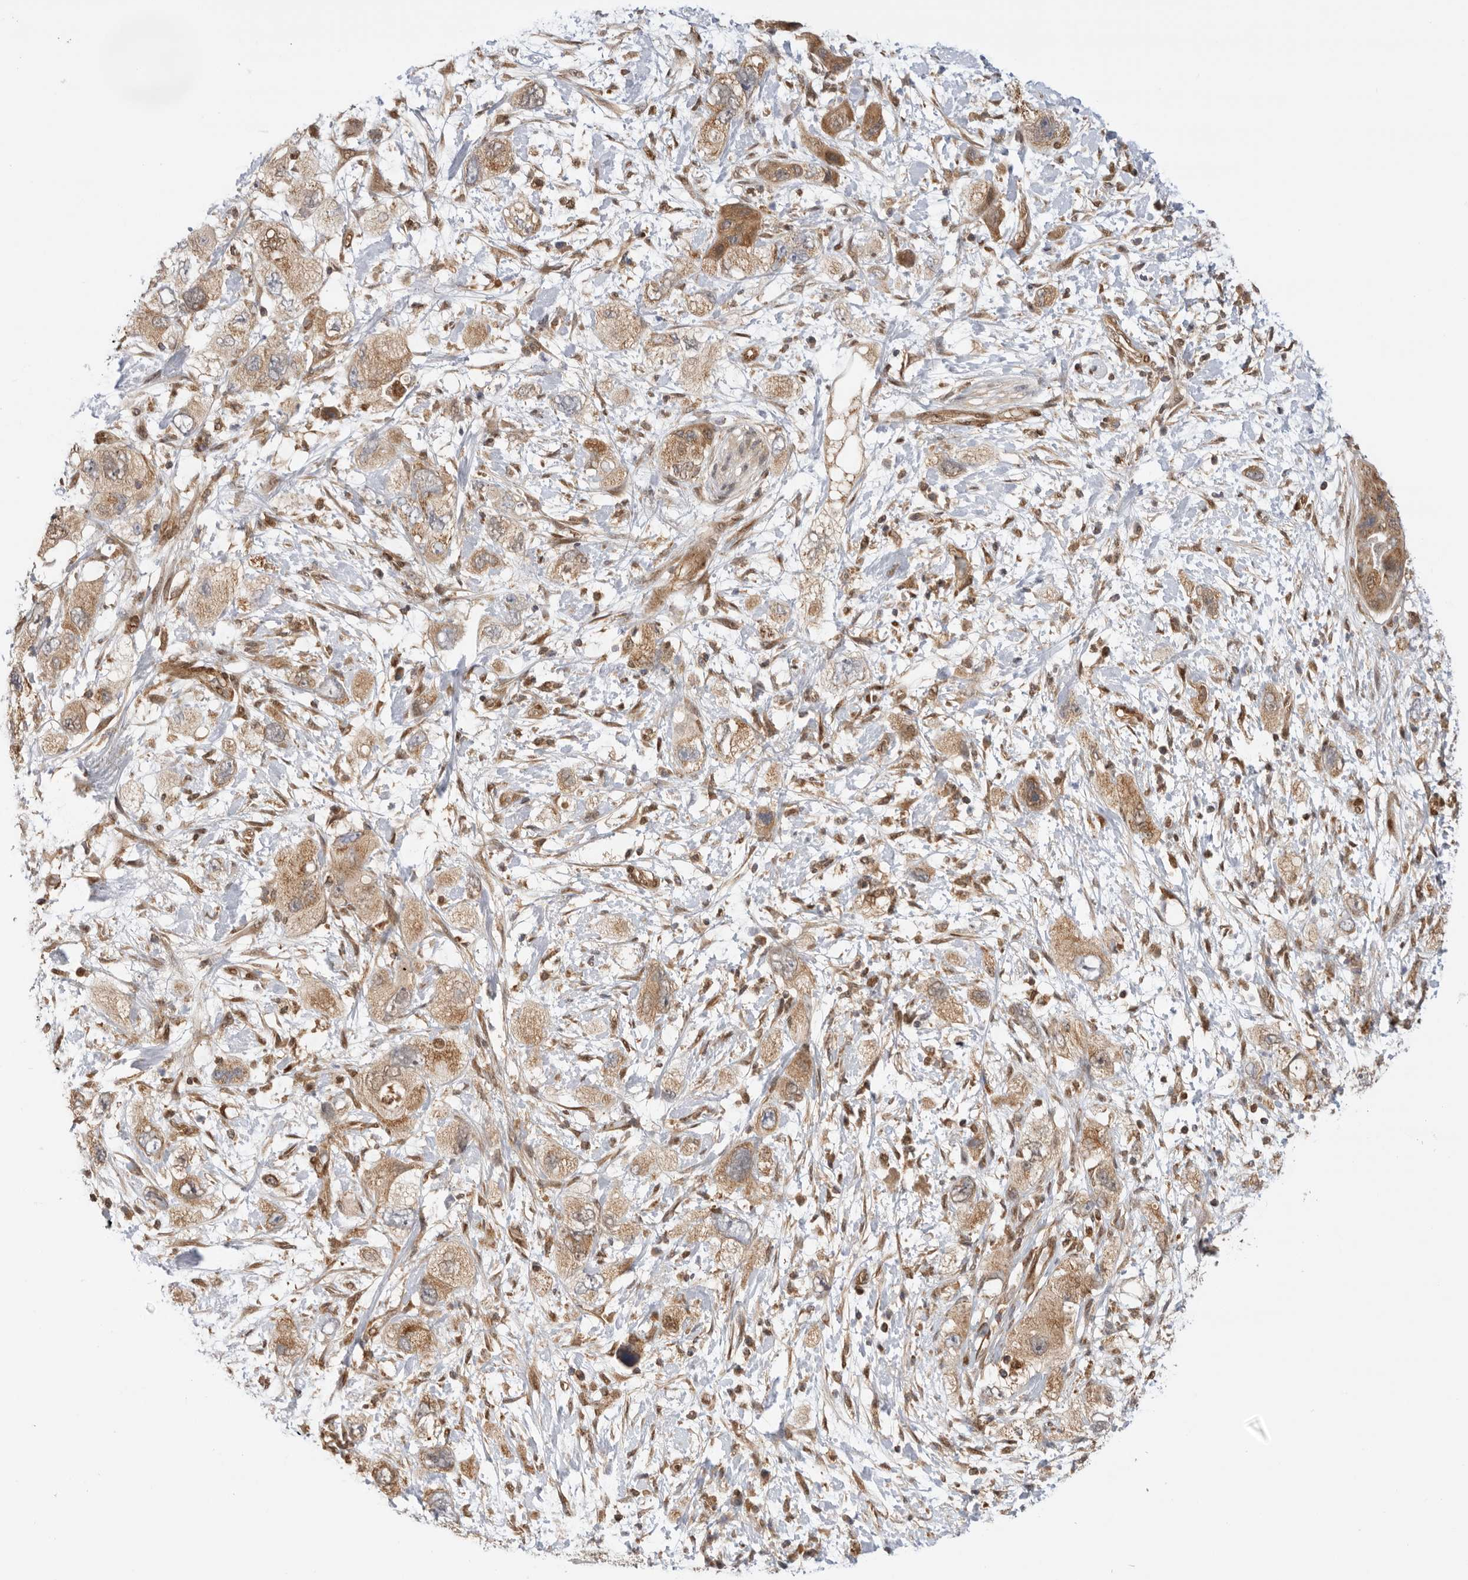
{"staining": {"intensity": "moderate", "quantity": ">75%", "location": "cytoplasmic/membranous"}, "tissue": "pancreatic cancer", "cell_type": "Tumor cells", "image_type": "cancer", "snomed": [{"axis": "morphology", "description": "Adenocarcinoma, NOS"}, {"axis": "topography", "description": "Pancreas"}], "caption": "Moderate cytoplasmic/membranous positivity is identified in approximately >75% of tumor cells in adenocarcinoma (pancreatic).", "gene": "DCAF8", "patient": {"sex": "female", "age": 73}}